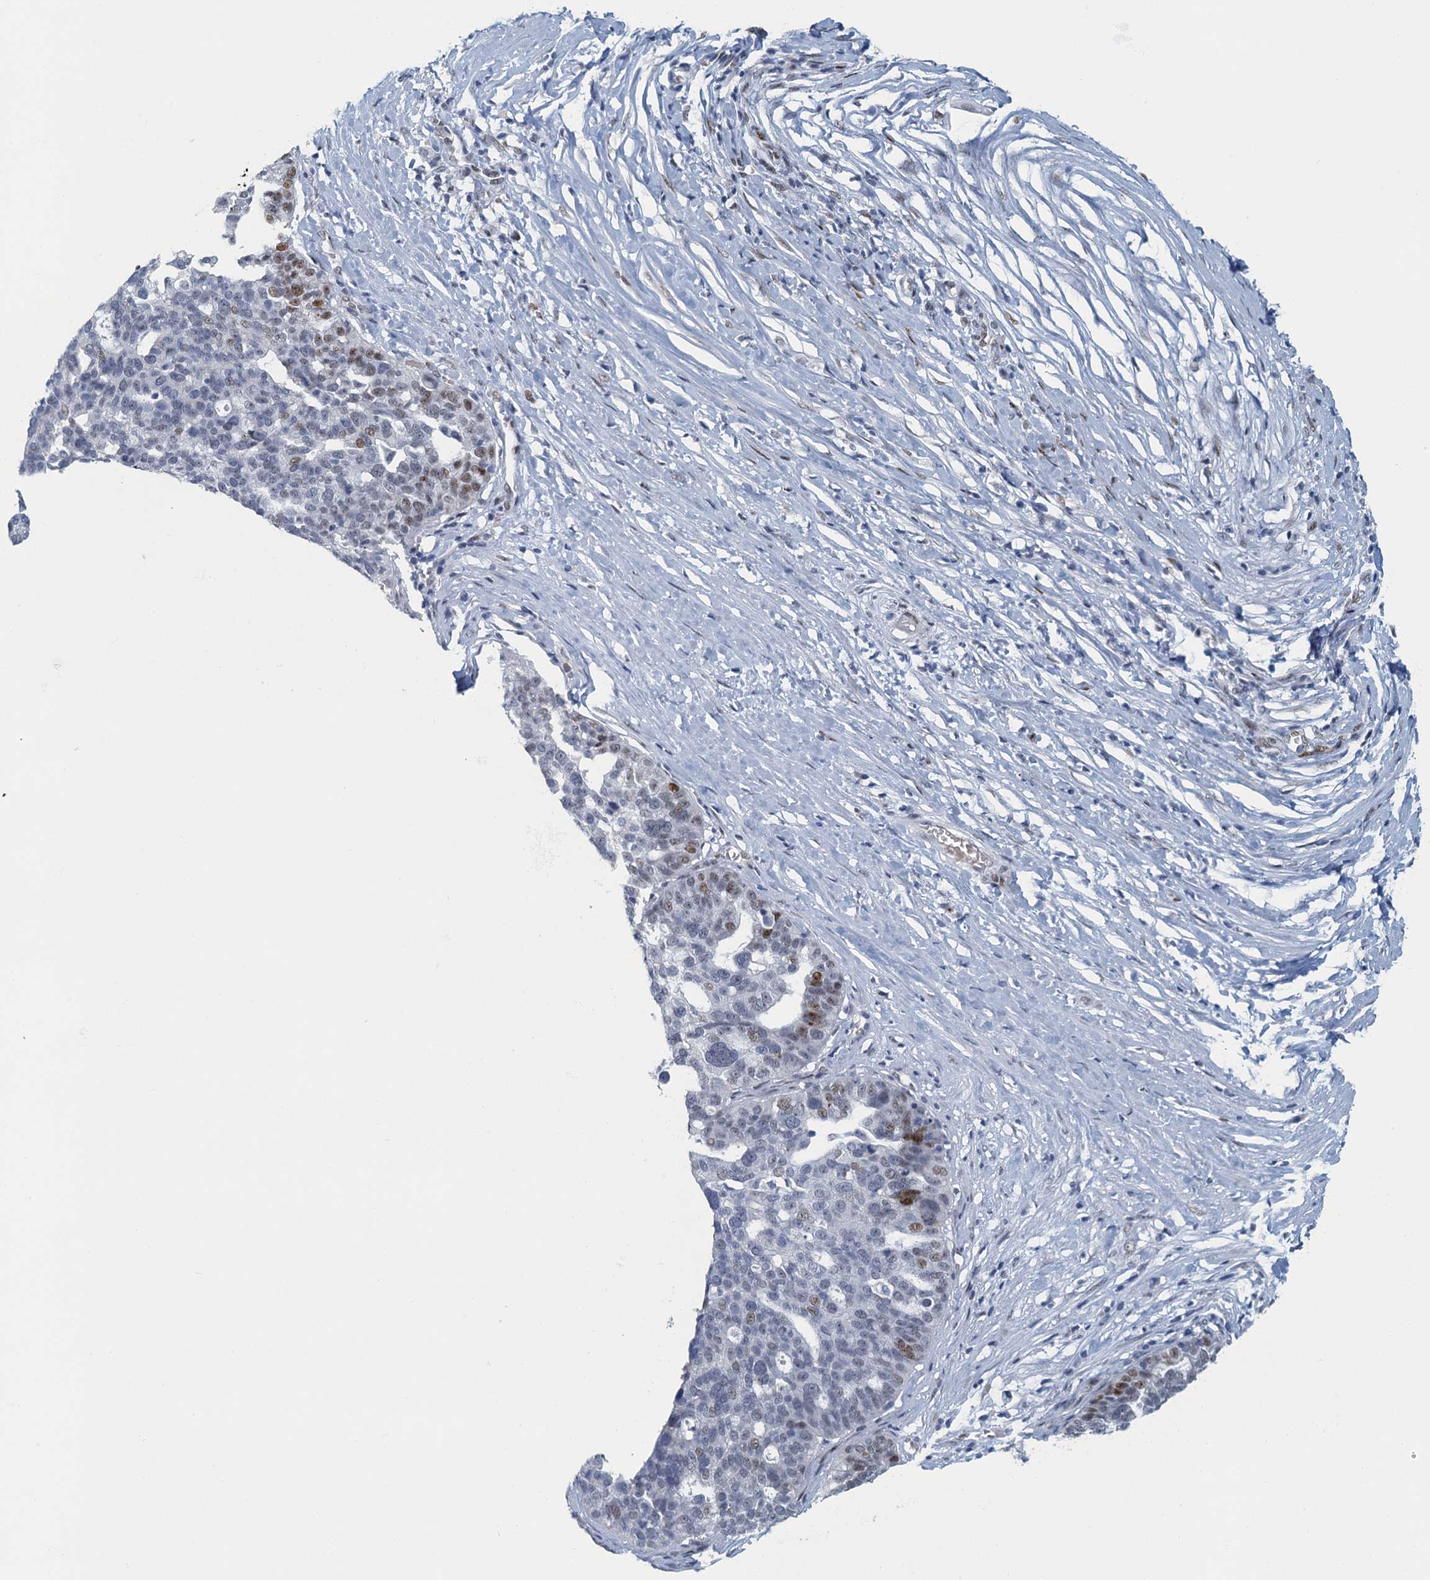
{"staining": {"intensity": "moderate", "quantity": "<25%", "location": "nuclear"}, "tissue": "ovarian cancer", "cell_type": "Tumor cells", "image_type": "cancer", "snomed": [{"axis": "morphology", "description": "Cystadenocarcinoma, serous, NOS"}, {"axis": "topography", "description": "Ovary"}], "caption": "A low amount of moderate nuclear expression is present in approximately <25% of tumor cells in ovarian cancer (serous cystadenocarcinoma) tissue. The staining was performed using DAB (3,3'-diaminobenzidine) to visualize the protein expression in brown, while the nuclei were stained in blue with hematoxylin (Magnification: 20x).", "gene": "TTLL9", "patient": {"sex": "female", "age": 59}}